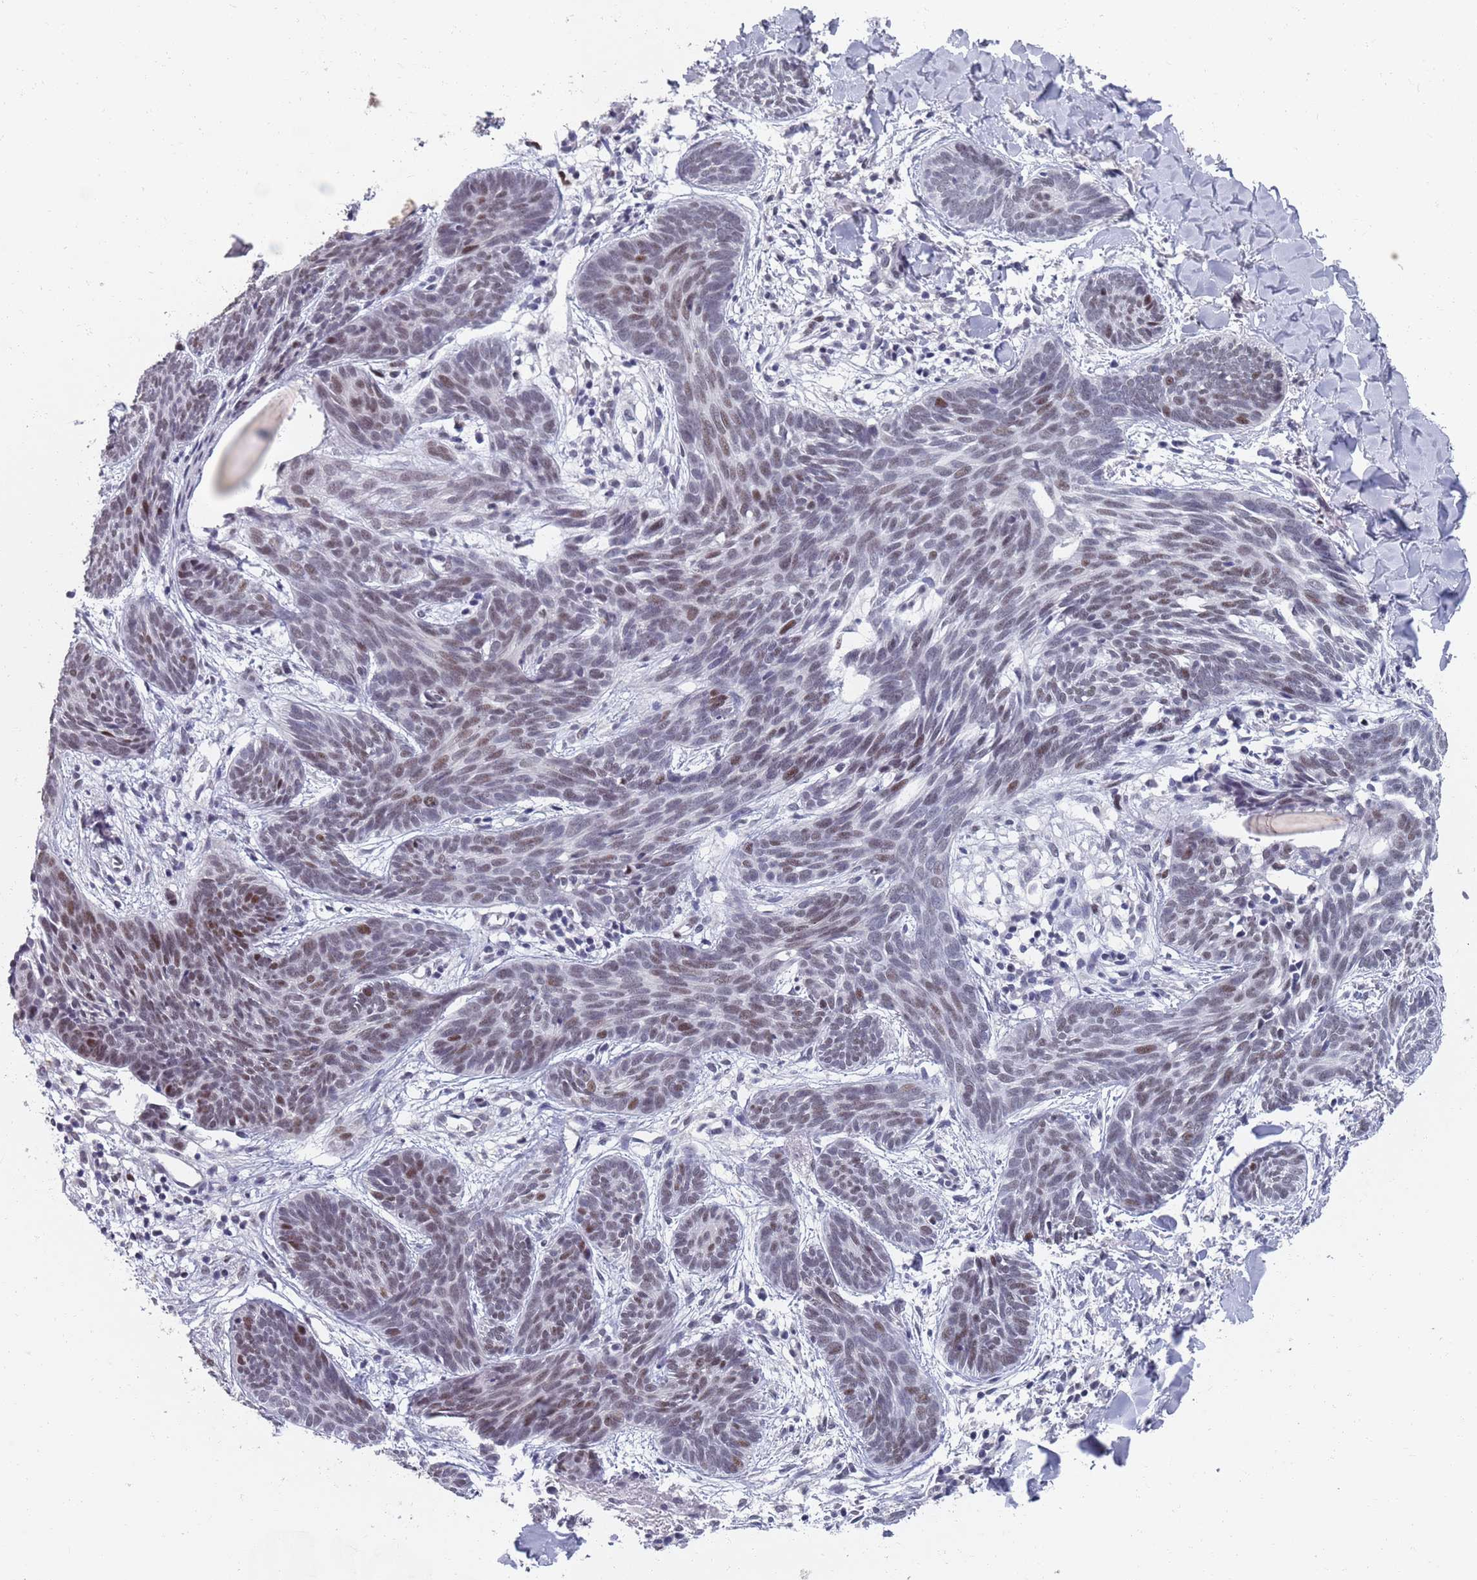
{"staining": {"intensity": "moderate", "quantity": "<25%", "location": "nuclear"}, "tissue": "skin cancer", "cell_type": "Tumor cells", "image_type": "cancer", "snomed": [{"axis": "morphology", "description": "Basal cell carcinoma"}, {"axis": "topography", "description": "Skin"}], "caption": "A brown stain shows moderate nuclear expression of a protein in skin cancer (basal cell carcinoma) tumor cells.", "gene": "SAMD1", "patient": {"sex": "female", "age": 81}}